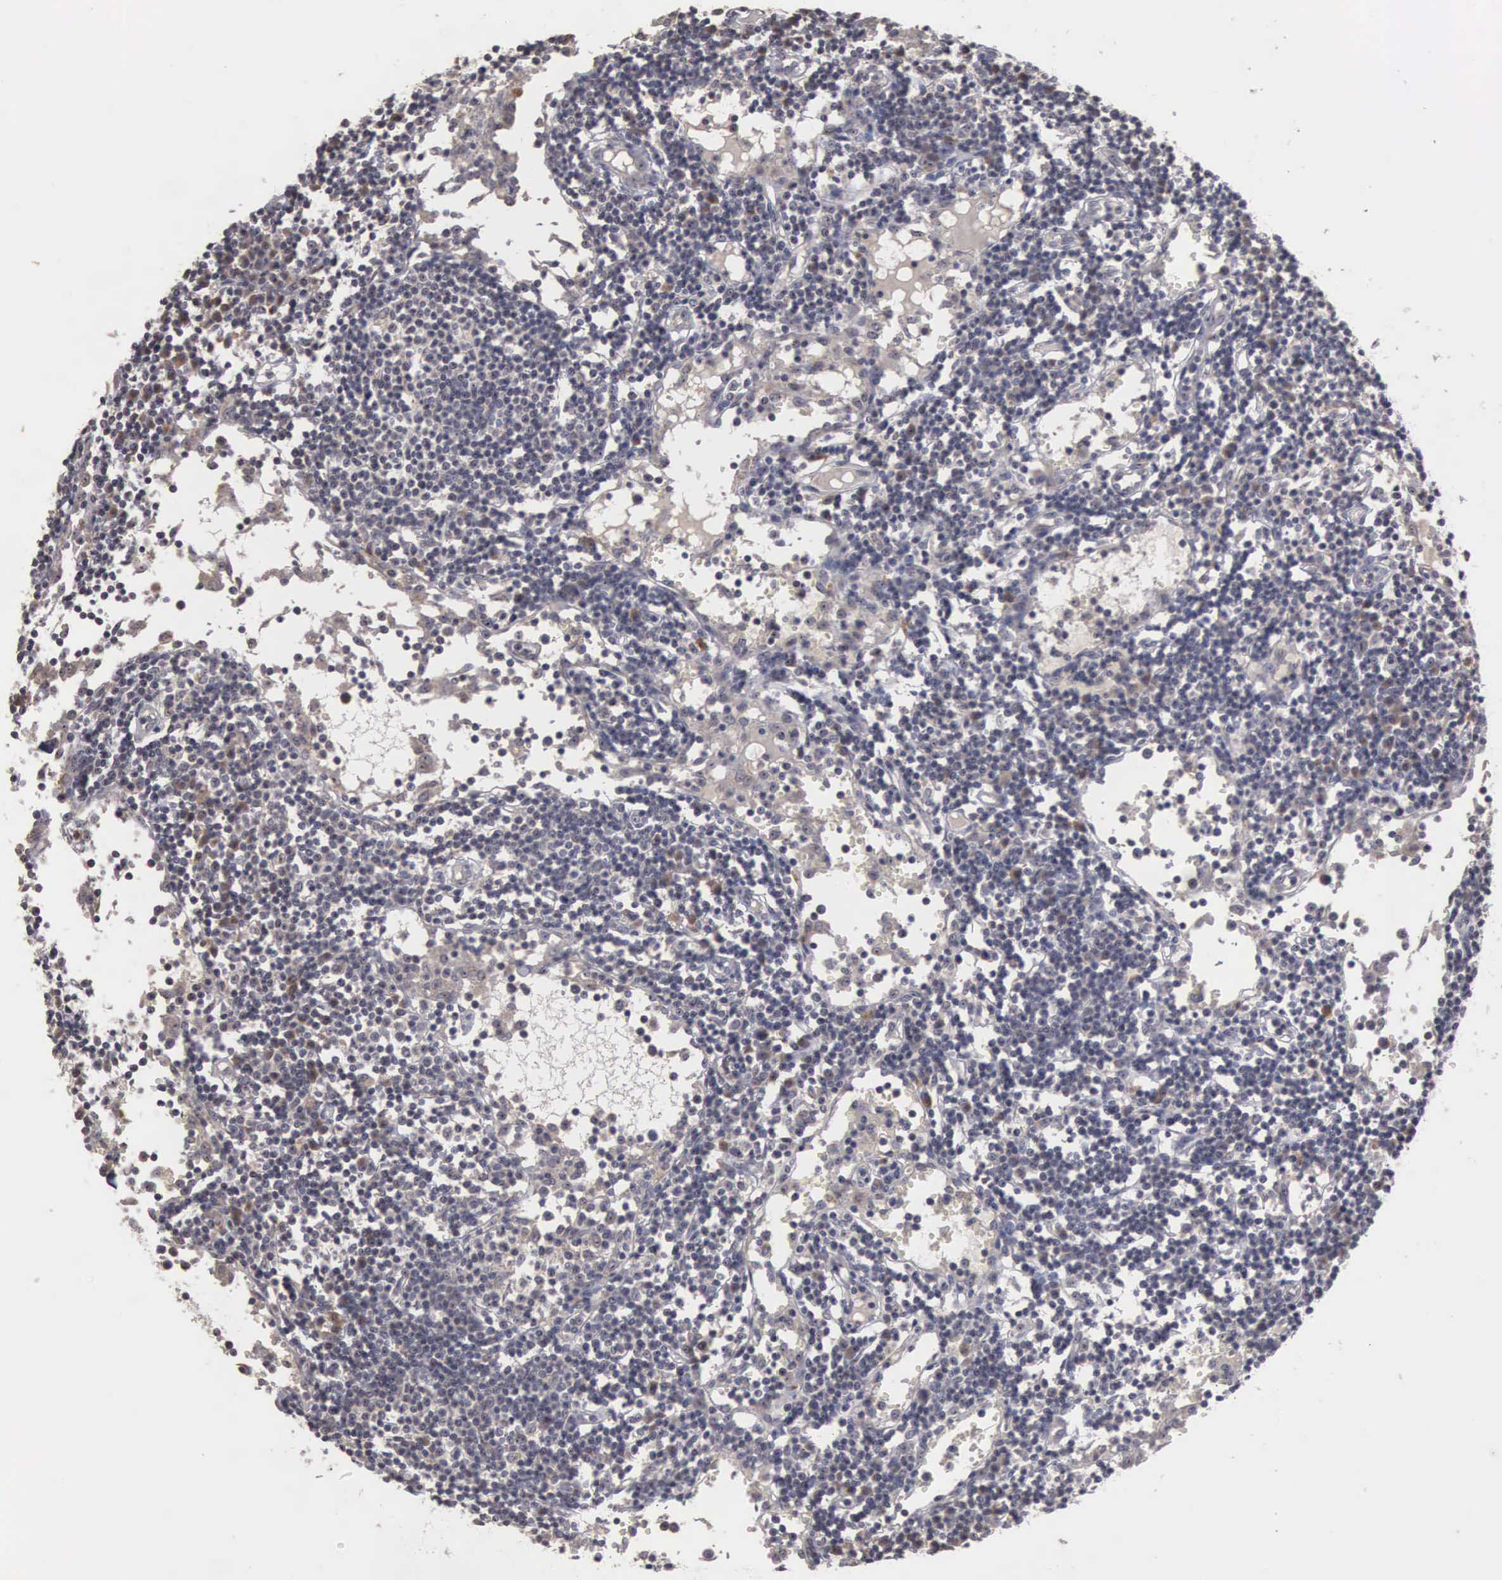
{"staining": {"intensity": "weak", "quantity": "<25%", "location": "cytoplasmic/membranous,nuclear"}, "tissue": "lymph node", "cell_type": "Germinal center cells", "image_type": "normal", "snomed": [{"axis": "morphology", "description": "Normal tissue, NOS"}, {"axis": "topography", "description": "Lymph node"}], "caption": "Immunohistochemical staining of benign human lymph node exhibits no significant positivity in germinal center cells. (Immunohistochemistry, brightfield microscopy, high magnification).", "gene": "AMN", "patient": {"sex": "female", "age": 55}}